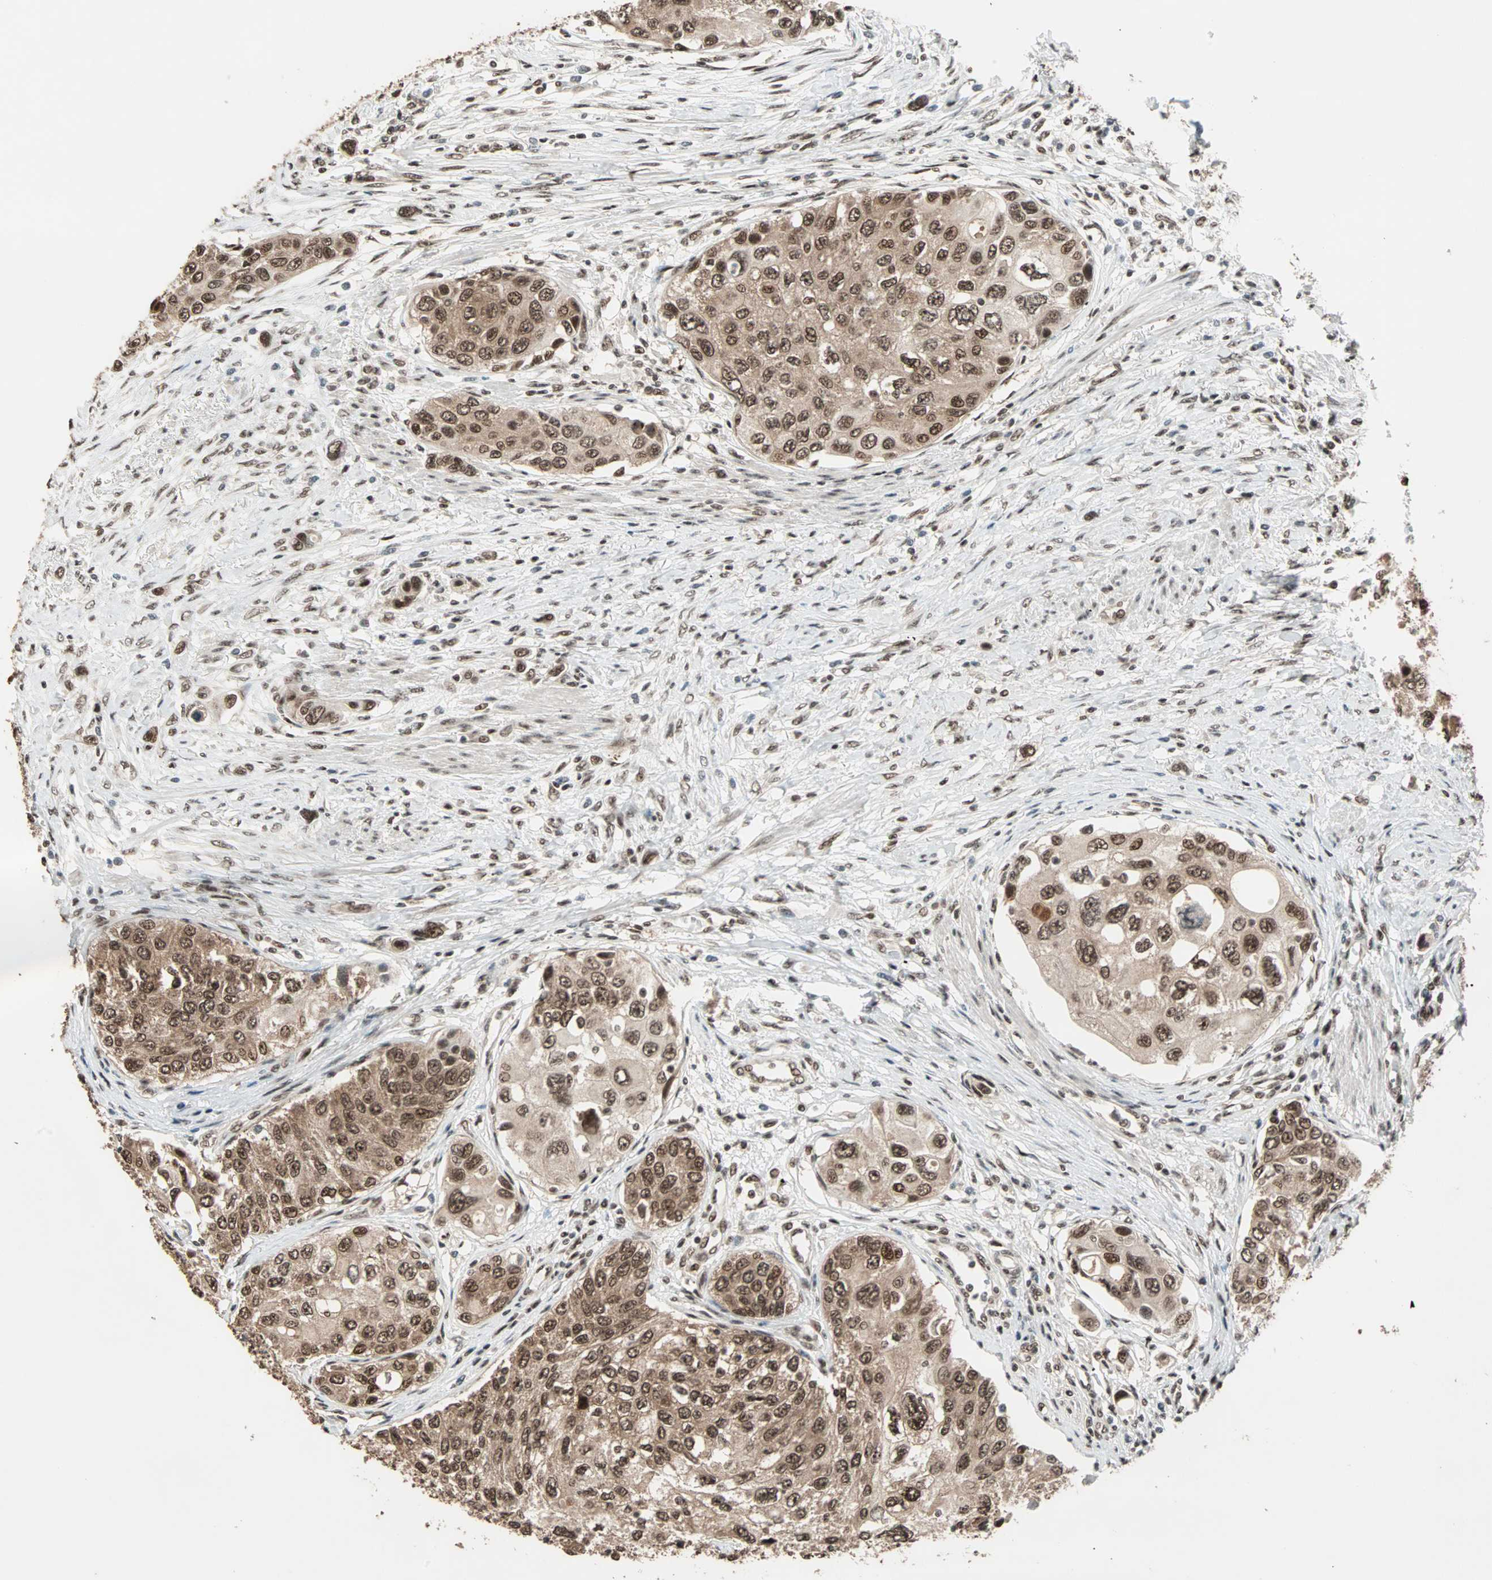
{"staining": {"intensity": "strong", "quantity": ">75%", "location": "cytoplasmic/membranous,nuclear"}, "tissue": "urothelial cancer", "cell_type": "Tumor cells", "image_type": "cancer", "snomed": [{"axis": "morphology", "description": "Urothelial carcinoma, High grade"}, {"axis": "topography", "description": "Urinary bladder"}], "caption": "DAB immunohistochemical staining of human urothelial cancer shows strong cytoplasmic/membranous and nuclear protein positivity in approximately >75% of tumor cells.", "gene": "ZNF44", "patient": {"sex": "female", "age": 56}}